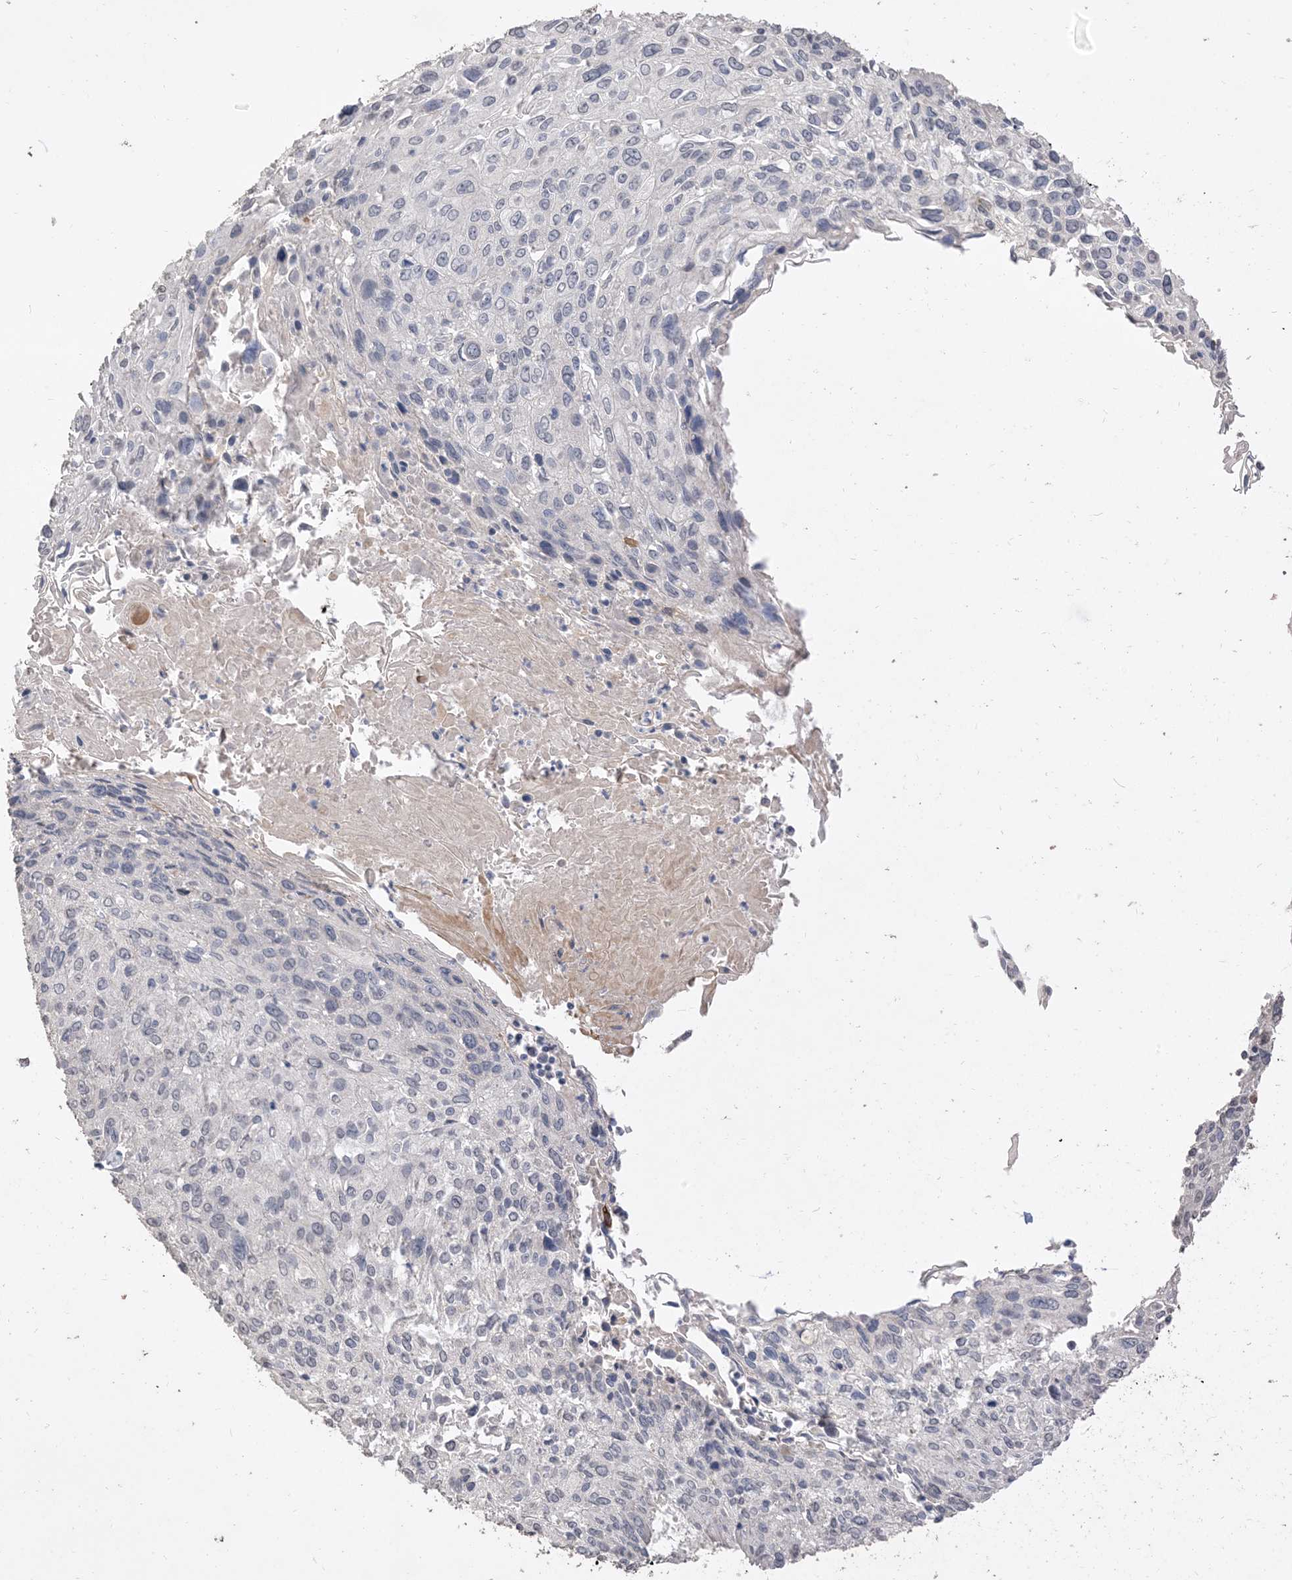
{"staining": {"intensity": "negative", "quantity": "none", "location": "none"}, "tissue": "cervical cancer", "cell_type": "Tumor cells", "image_type": "cancer", "snomed": [{"axis": "morphology", "description": "Squamous cell carcinoma, NOS"}, {"axis": "topography", "description": "Cervix"}], "caption": "Immunohistochemistry histopathology image of human cervical squamous cell carcinoma stained for a protein (brown), which exhibits no expression in tumor cells. (Brightfield microscopy of DAB (3,3'-diaminobenzidine) IHC at high magnification).", "gene": "RNF175", "patient": {"sex": "female", "age": 51}}